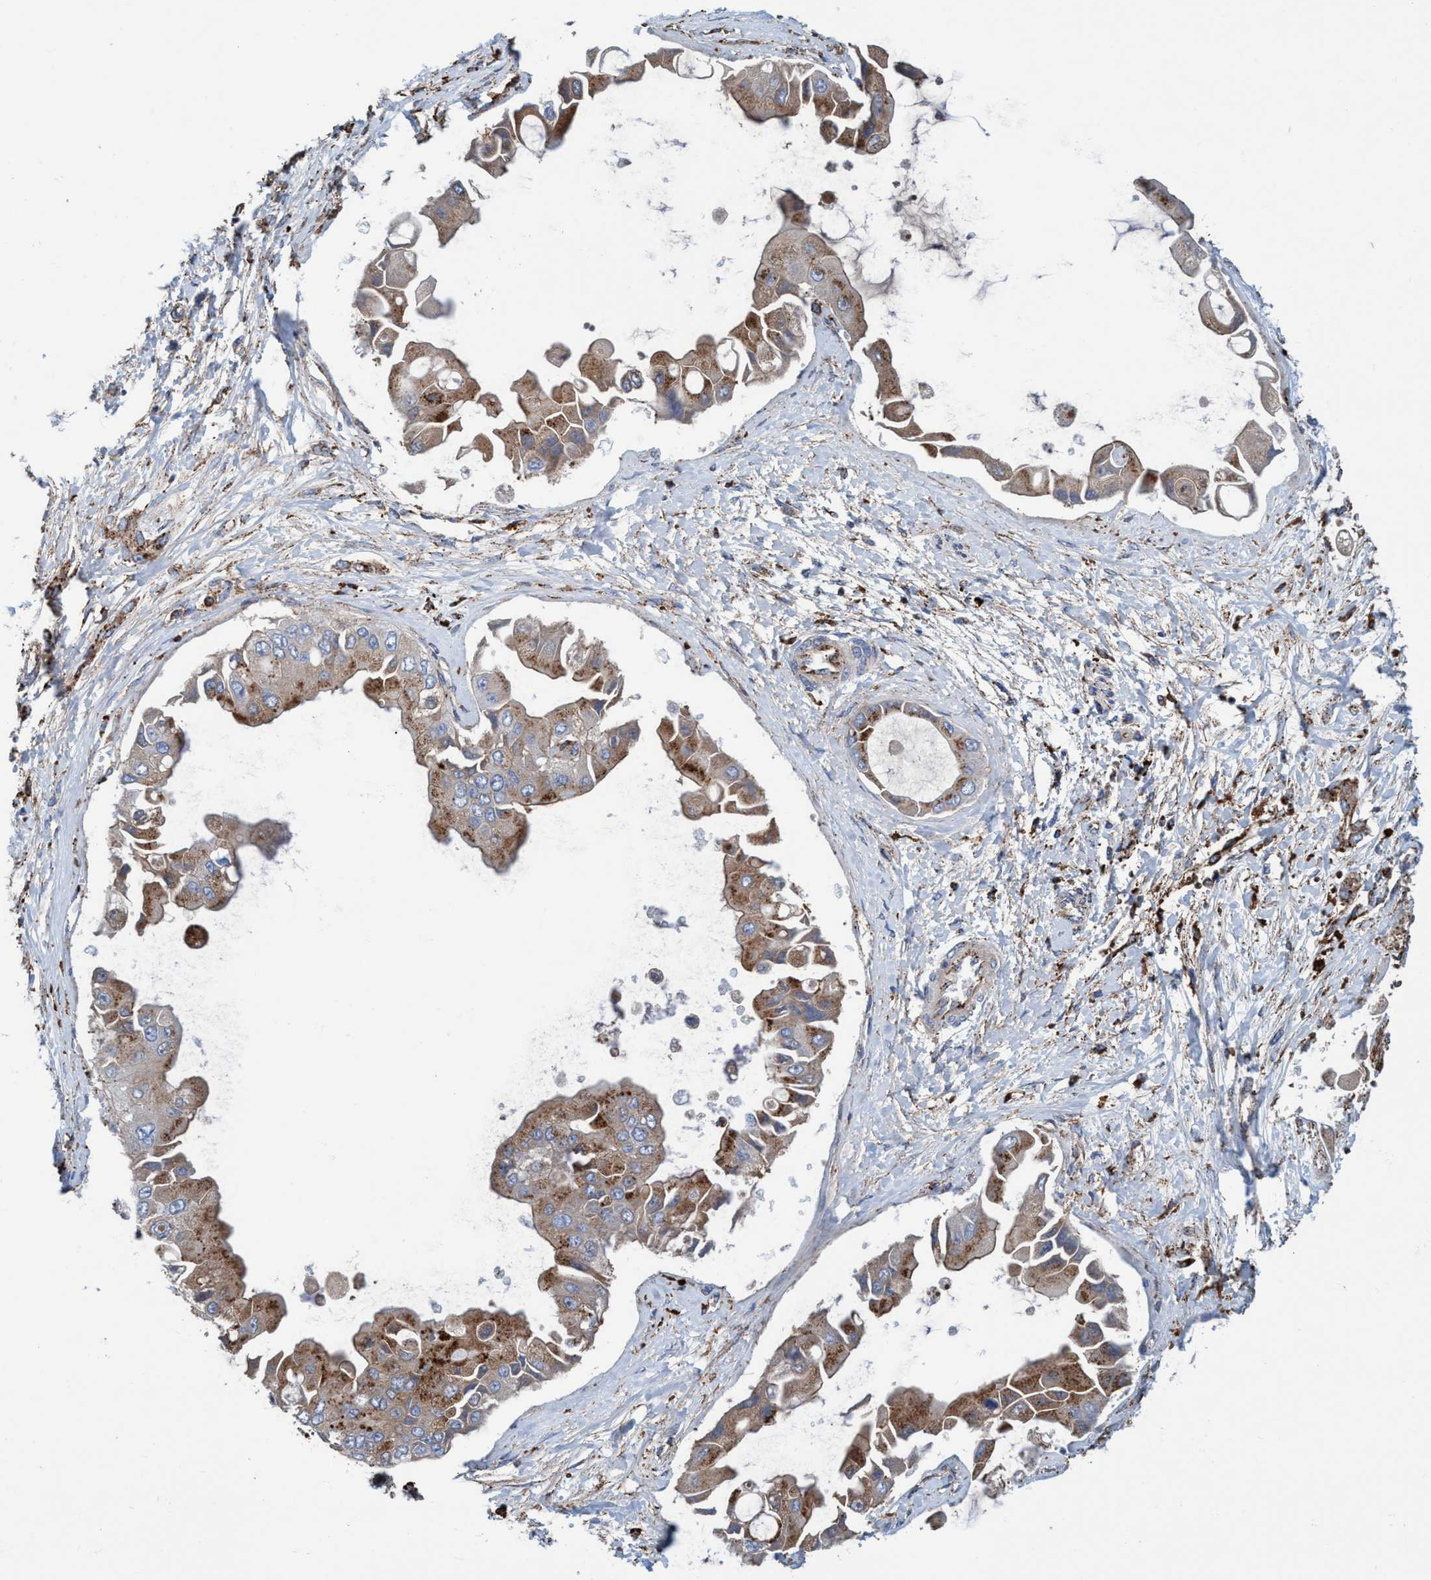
{"staining": {"intensity": "moderate", "quantity": ">75%", "location": "cytoplasmic/membranous"}, "tissue": "liver cancer", "cell_type": "Tumor cells", "image_type": "cancer", "snomed": [{"axis": "morphology", "description": "Cholangiocarcinoma"}, {"axis": "topography", "description": "Liver"}], "caption": "DAB (3,3'-diaminobenzidine) immunohistochemical staining of human liver cancer exhibits moderate cytoplasmic/membranous protein staining in about >75% of tumor cells. (DAB (3,3'-diaminobenzidine) IHC with brightfield microscopy, high magnification).", "gene": "TRIM65", "patient": {"sex": "male", "age": 50}}